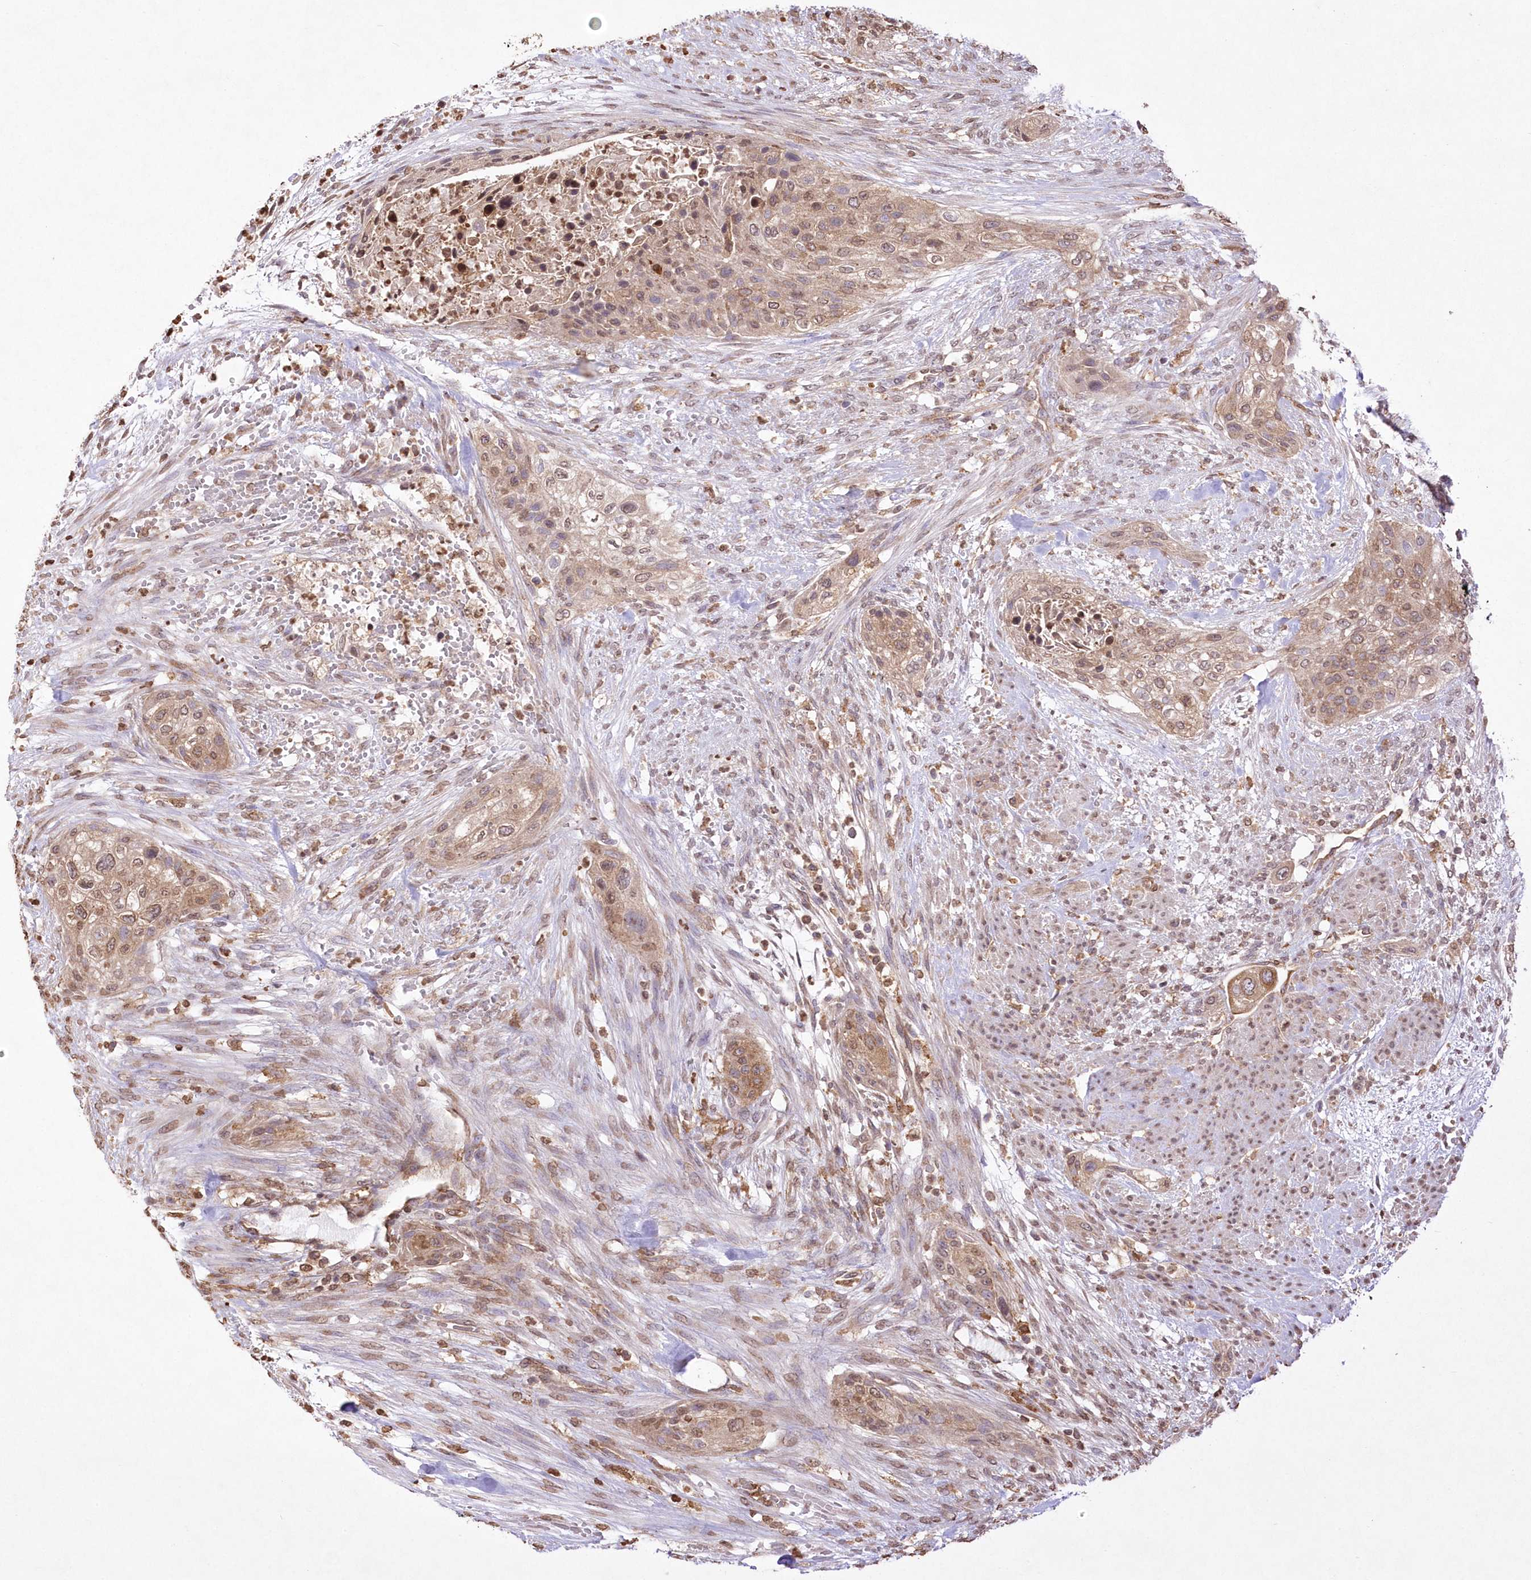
{"staining": {"intensity": "moderate", "quantity": ">75%", "location": "cytoplasmic/membranous,nuclear"}, "tissue": "urothelial cancer", "cell_type": "Tumor cells", "image_type": "cancer", "snomed": [{"axis": "morphology", "description": "Urothelial carcinoma, High grade"}, {"axis": "topography", "description": "Urinary bladder"}], "caption": "A photomicrograph showing moderate cytoplasmic/membranous and nuclear staining in about >75% of tumor cells in high-grade urothelial carcinoma, as visualized by brown immunohistochemical staining.", "gene": "FCHO2", "patient": {"sex": "male", "age": 35}}